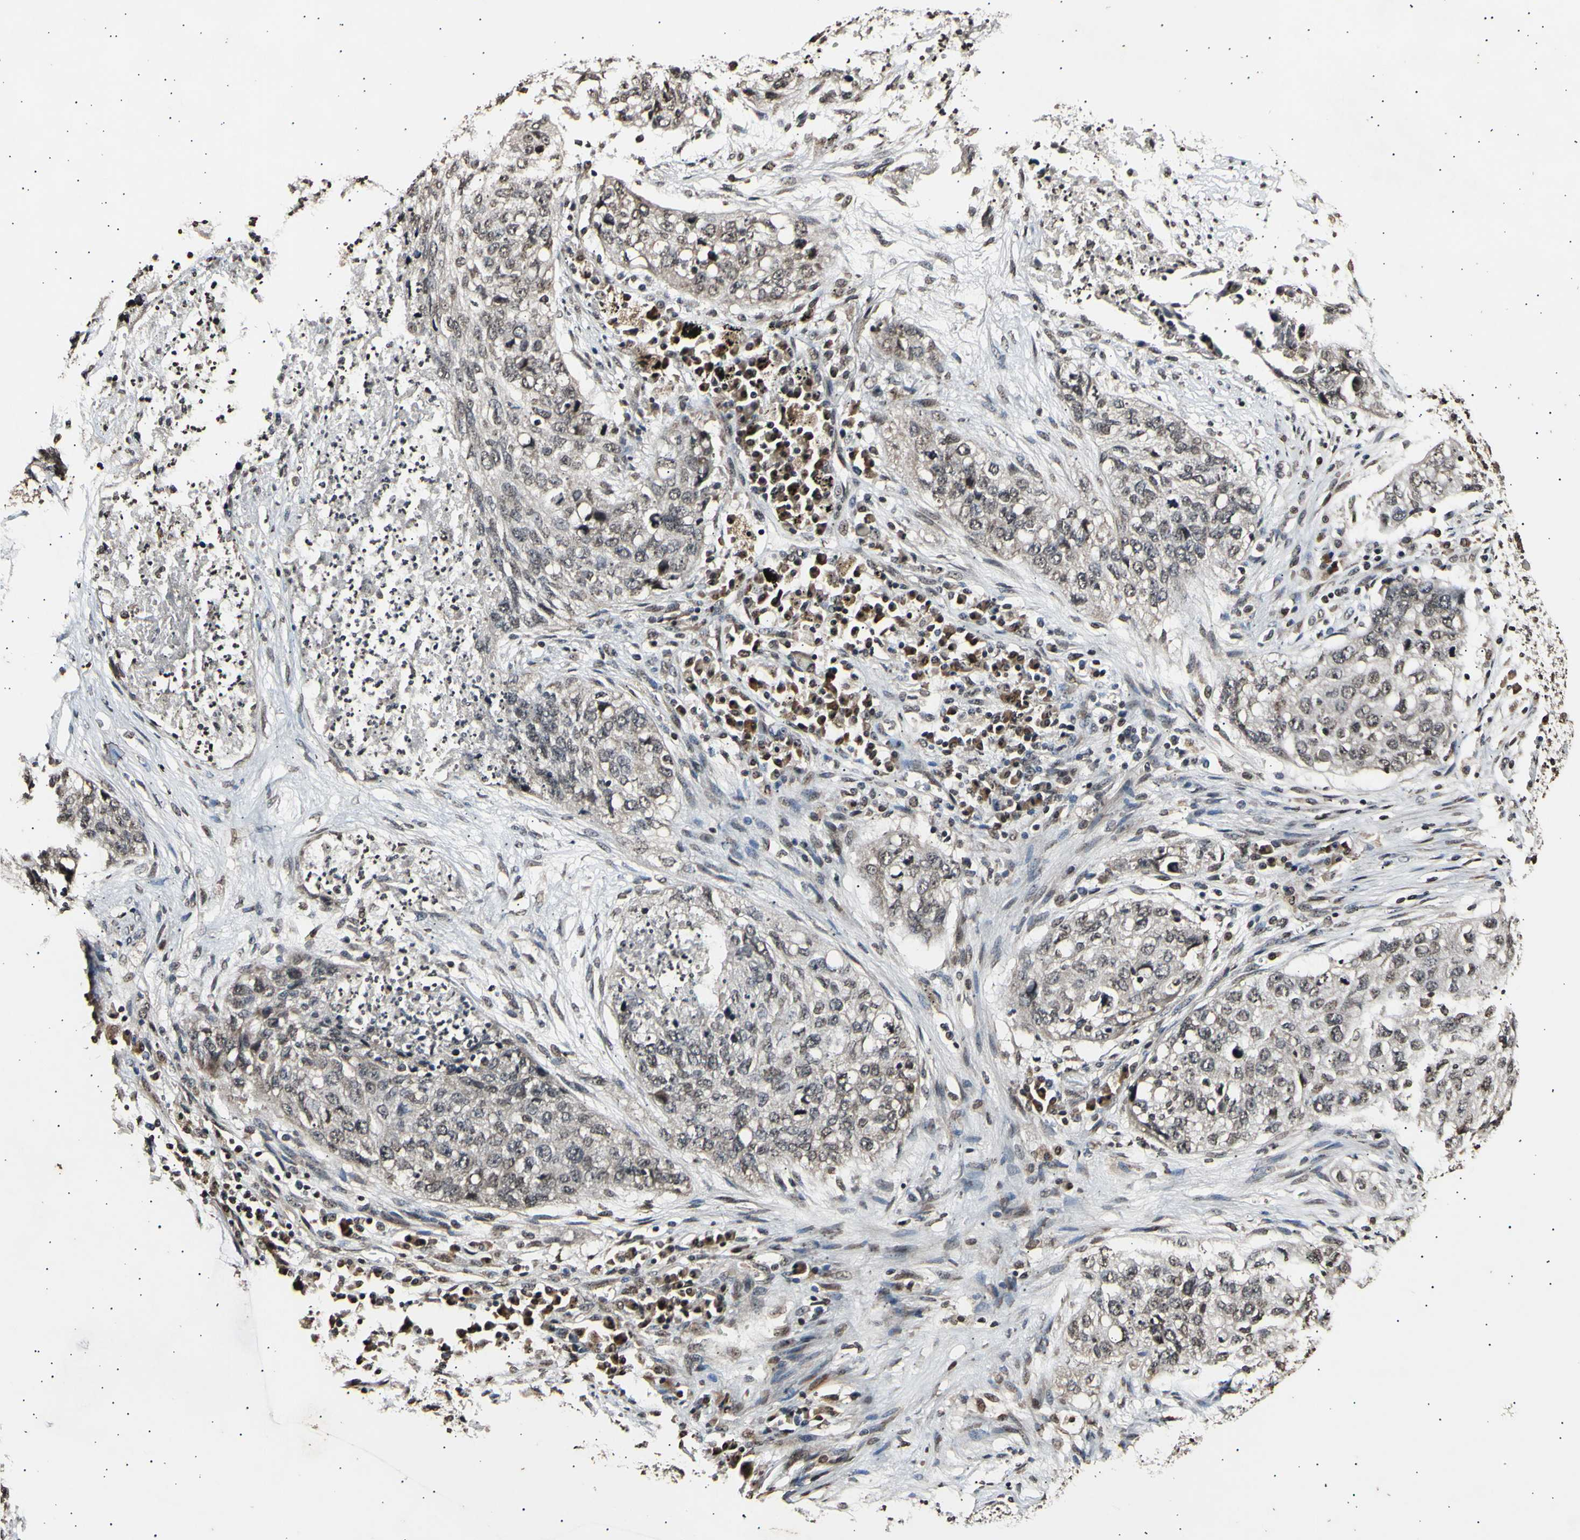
{"staining": {"intensity": "moderate", "quantity": ">75%", "location": "cytoplasmic/membranous,nuclear"}, "tissue": "lung cancer", "cell_type": "Tumor cells", "image_type": "cancer", "snomed": [{"axis": "morphology", "description": "Squamous cell carcinoma, NOS"}, {"axis": "topography", "description": "Lung"}], "caption": "Brown immunohistochemical staining in lung cancer demonstrates moderate cytoplasmic/membranous and nuclear expression in approximately >75% of tumor cells.", "gene": "ANAPC7", "patient": {"sex": "female", "age": 63}}